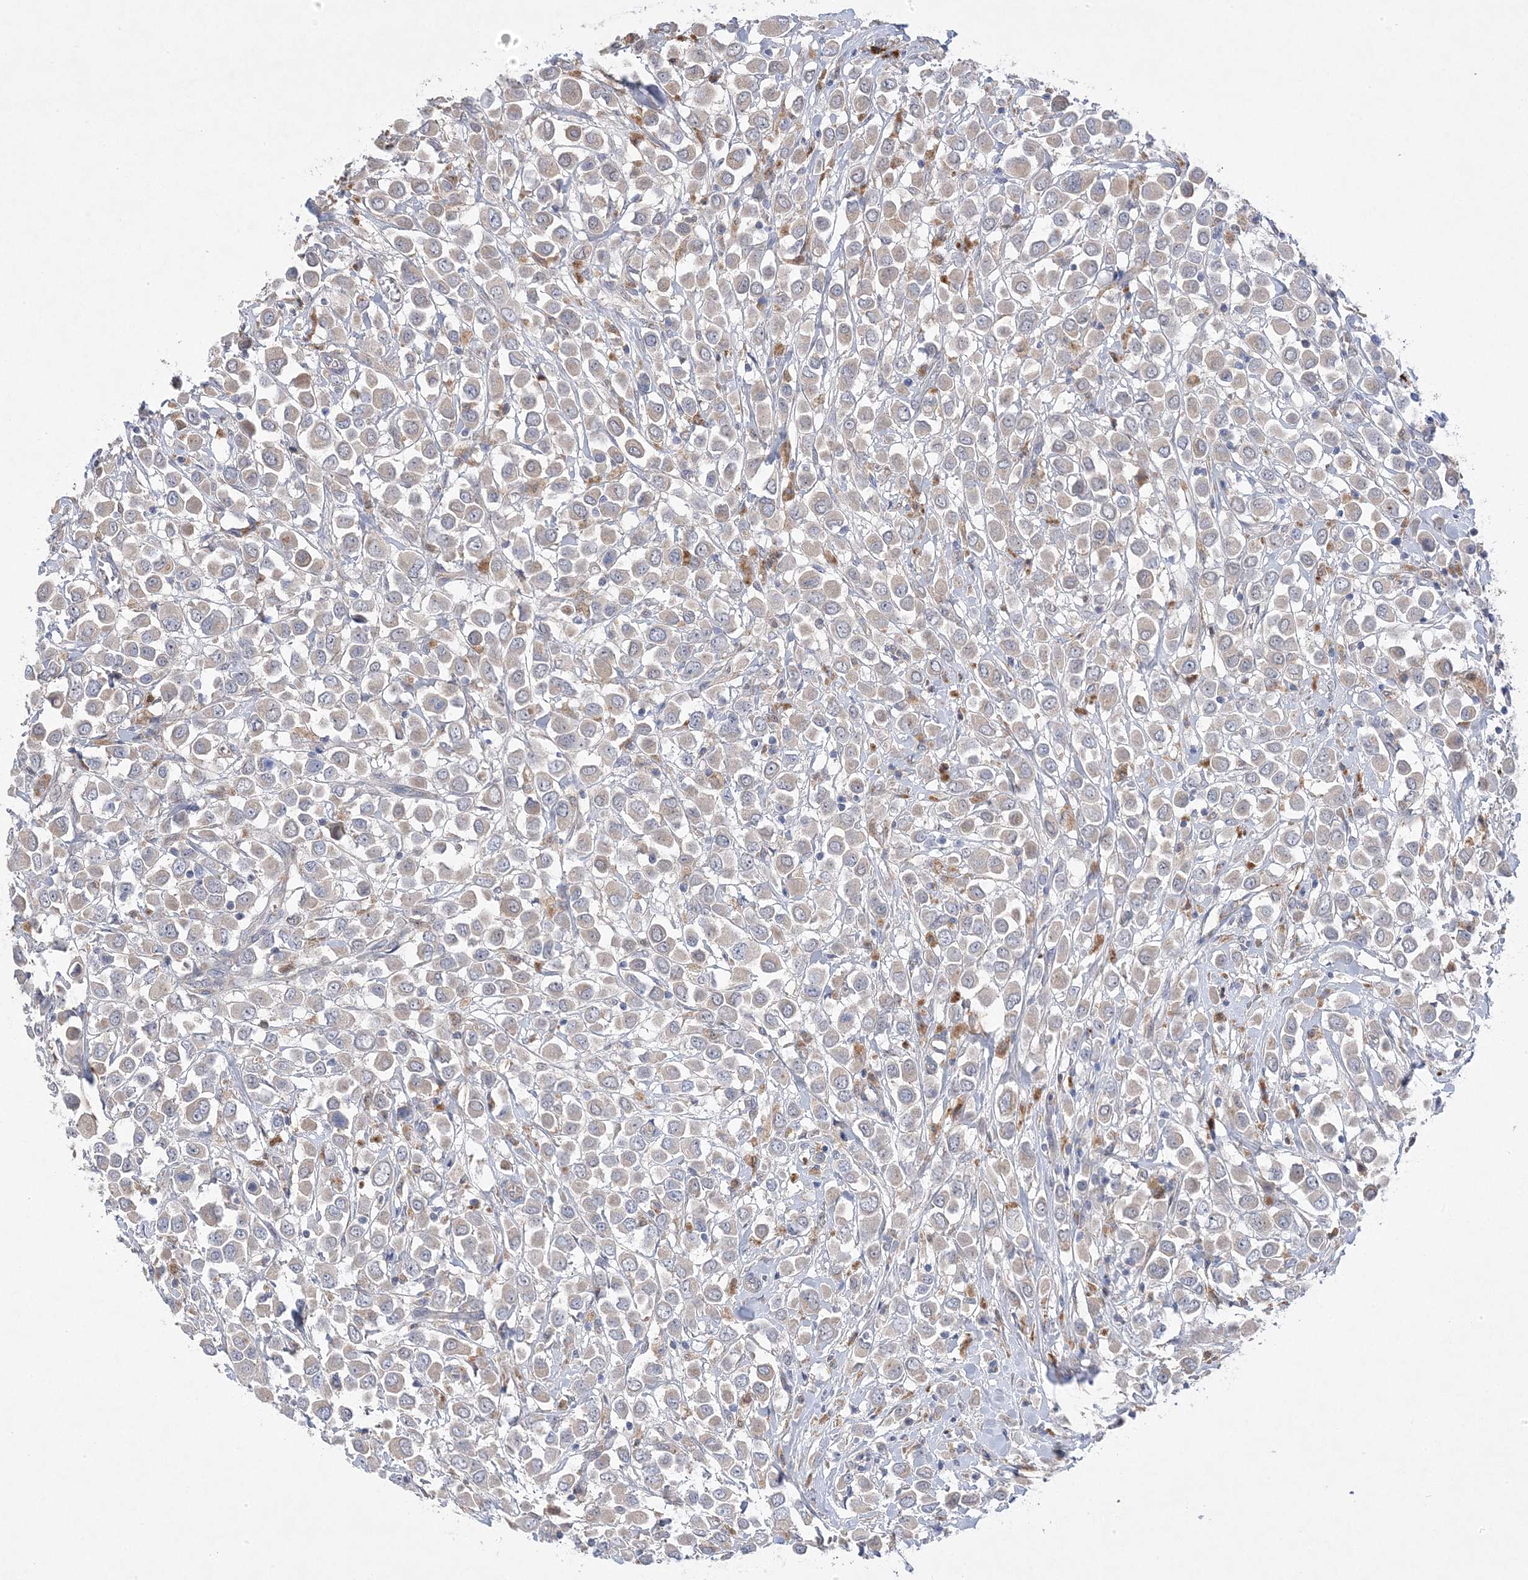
{"staining": {"intensity": "negative", "quantity": "none", "location": "none"}, "tissue": "breast cancer", "cell_type": "Tumor cells", "image_type": "cancer", "snomed": [{"axis": "morphology", "description": "Duct carcinoma"}, {"axis": "topography", "description": "Breast"}], "caption": "There is no significant expression in tumor cells of breast infiltrating ductal carcinoma.", "gene": "ANAPC1", "patient": {"sex": "female", "age": 61}}